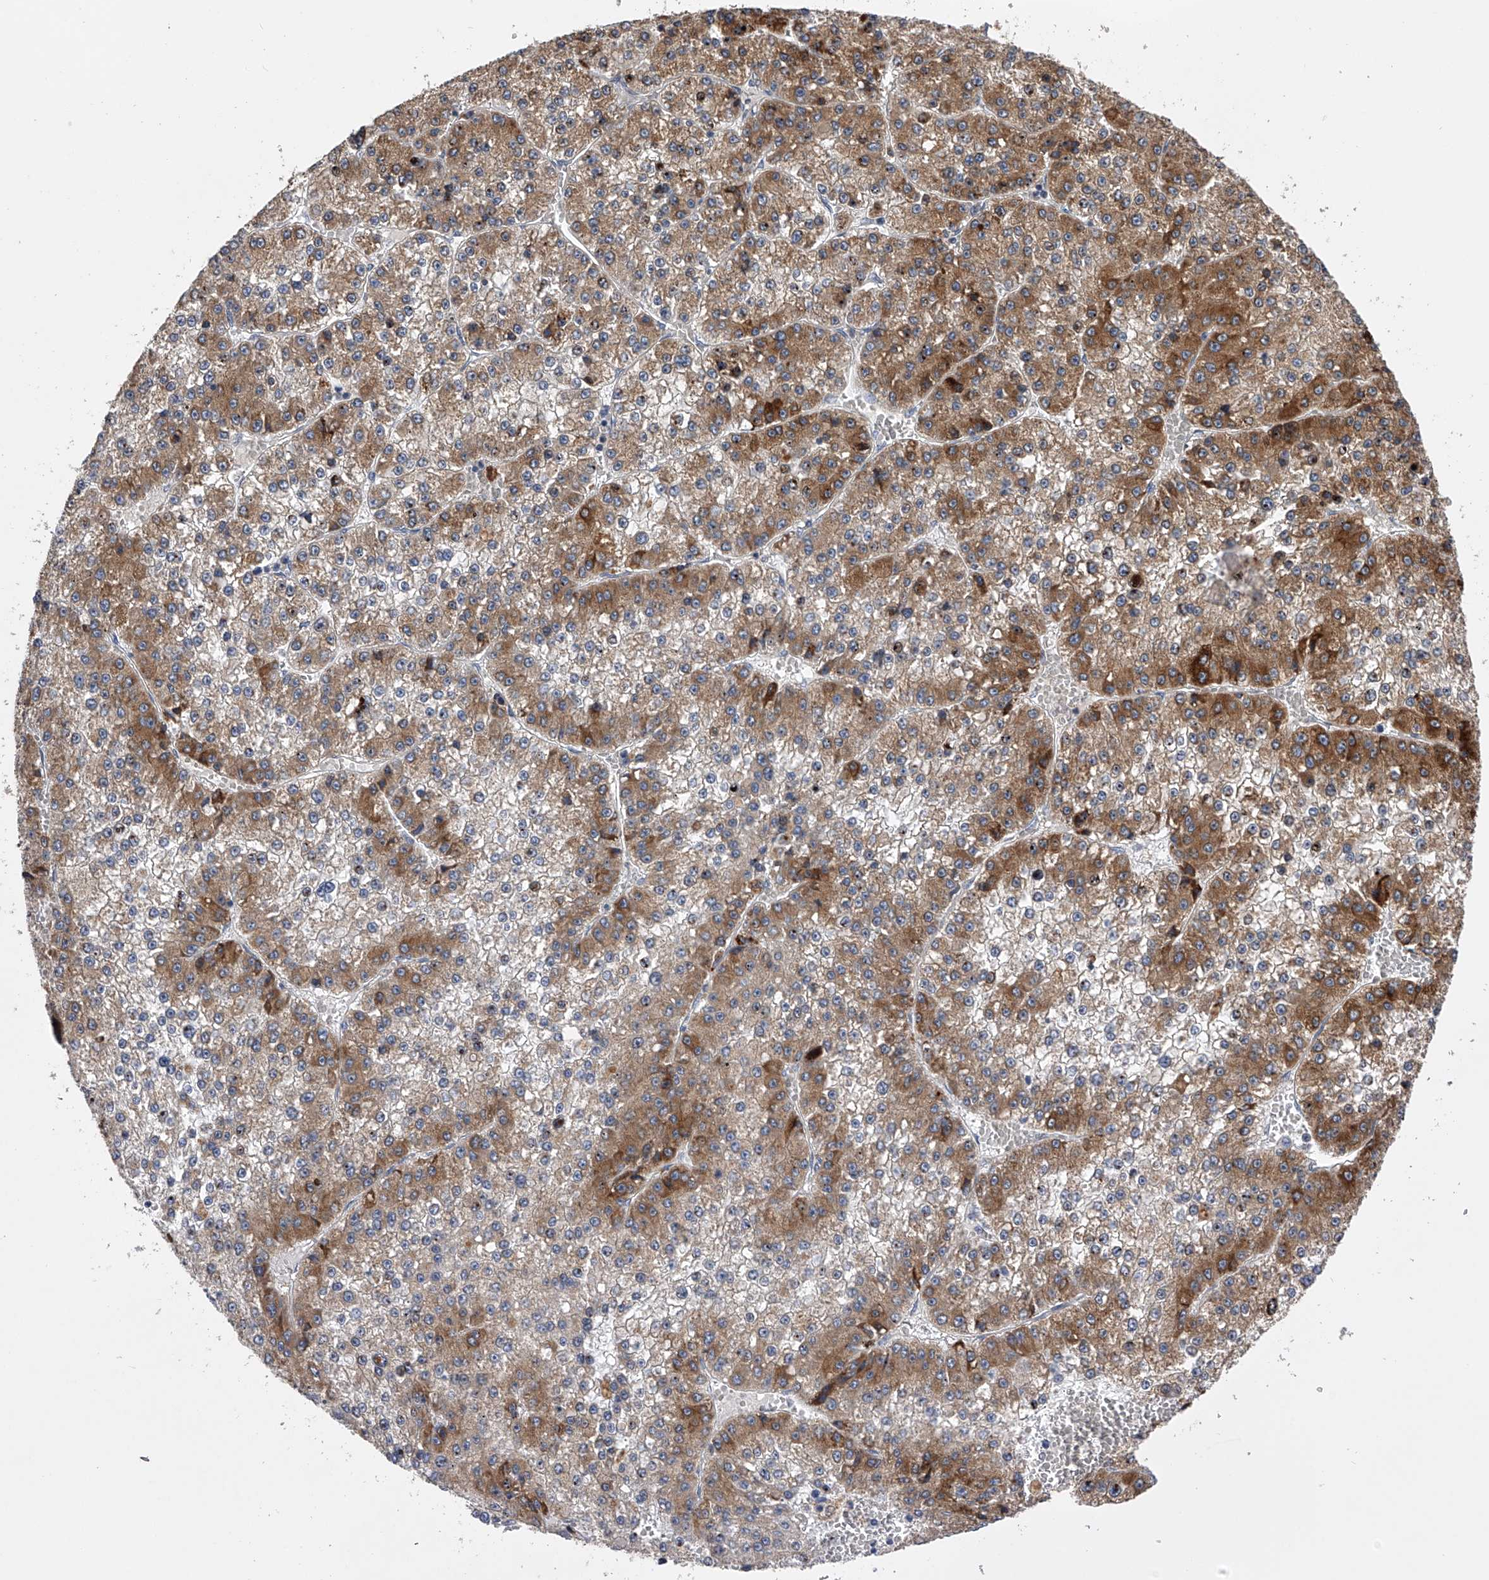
{"staining": {"intensity": "moderate", "quantity": "25%-75%", "location": "cytoplasmic/membranous"}, "tissue": "liver cancer", "cell_type": "Tumor cells", "image_type": "cancer", "snomed": [{"axis": "morphology", "description": "Carcinoma, Hepatocellular, NOS"}, {"axis": "topography", "description": "Liver"}], "caption": "Immunohistochemical staining of human liver hepatocellular carcinoma shows medium levels of moderate cytoplasmic/membranous protein staining in approximately 25%-75% of tumor cells.", "gene": "SPOCK1", "patient": {"sex": "female", "age": 73}}